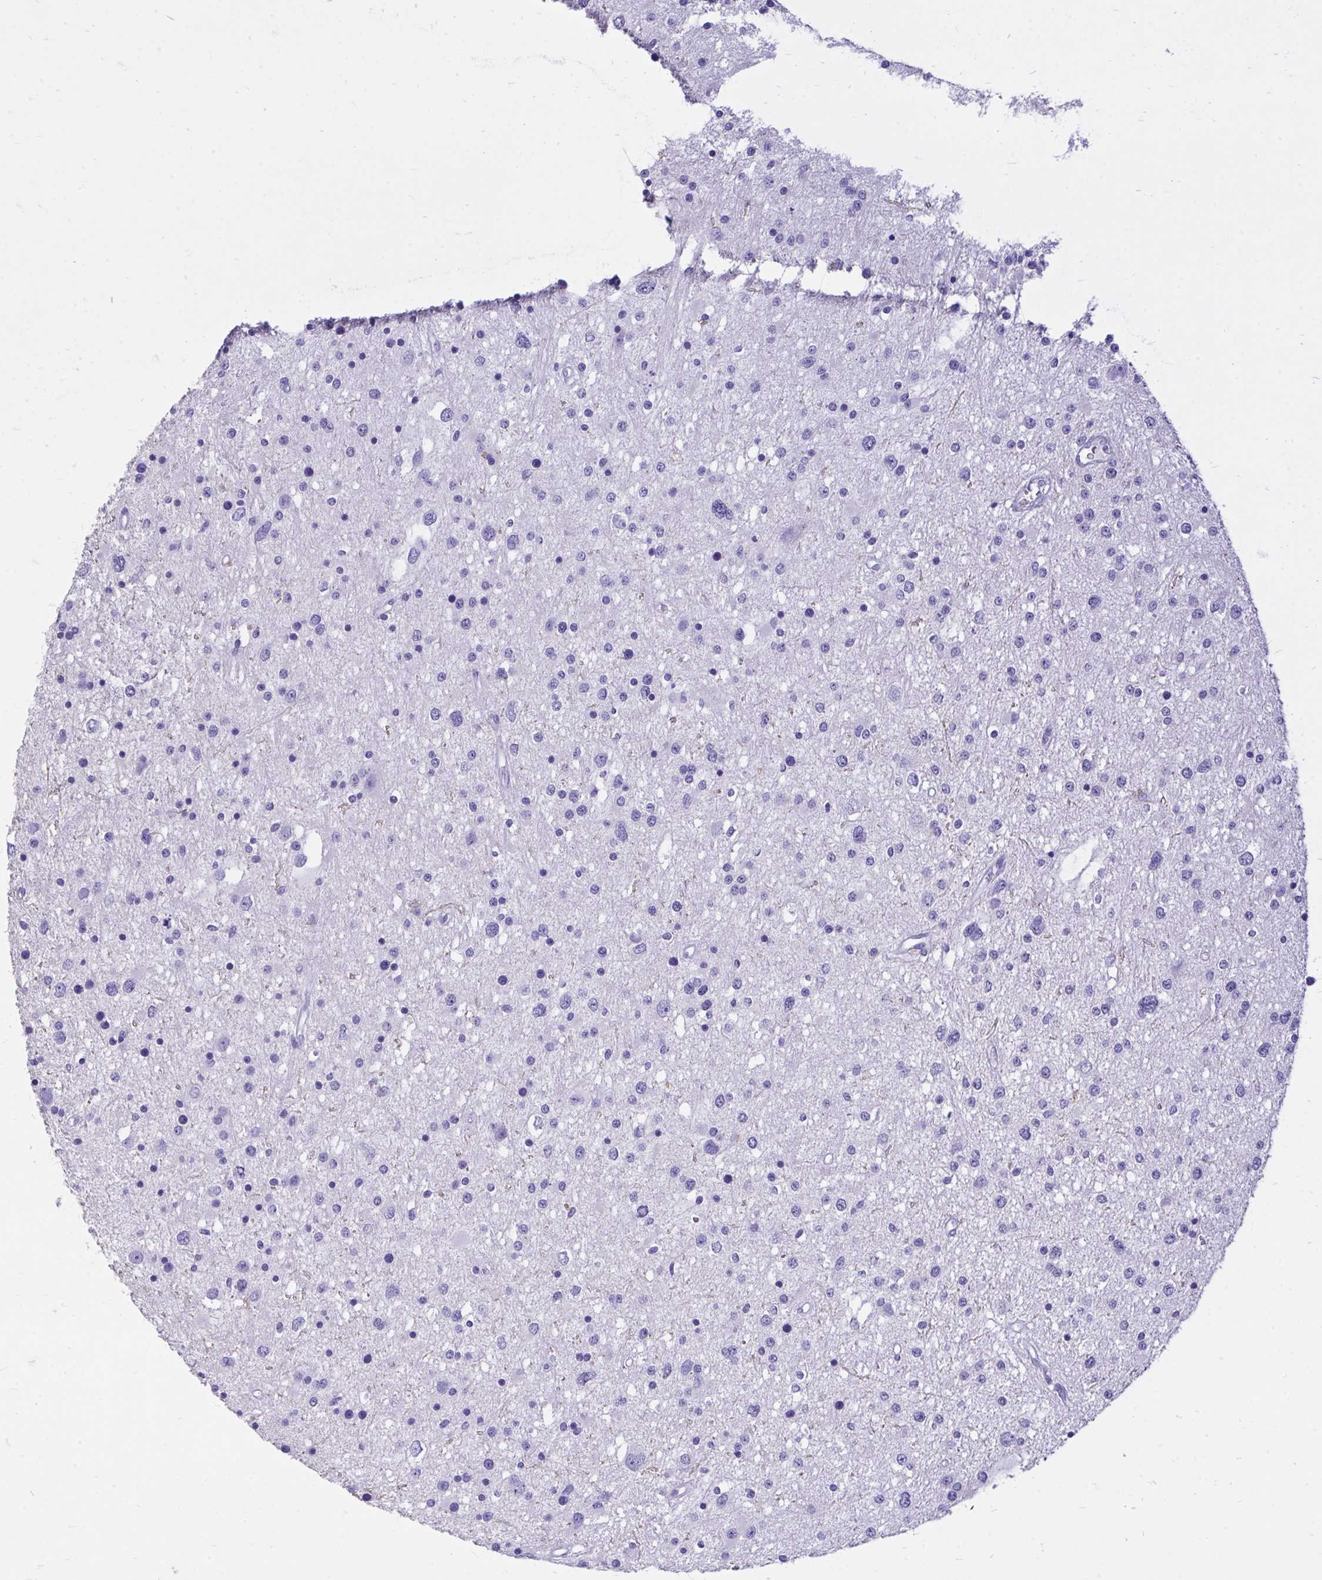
{"staining": {"intensity": "negative", "quantity": "none", "location": "none"}, "tissue": "glioma", "cell_type": "Tumor cells", "image_type": "cancer", "snomed": [{"axis": "morphology", "description": "Glioma, malignant, High grade"}, {"axis": "topography", "description": "Brain"}], "caption": "Photomicrograph shows no significant protein expression in tumor cells of glioma.", "gene": "MON1A", "patient": {"sex": "male", "age": 54}}